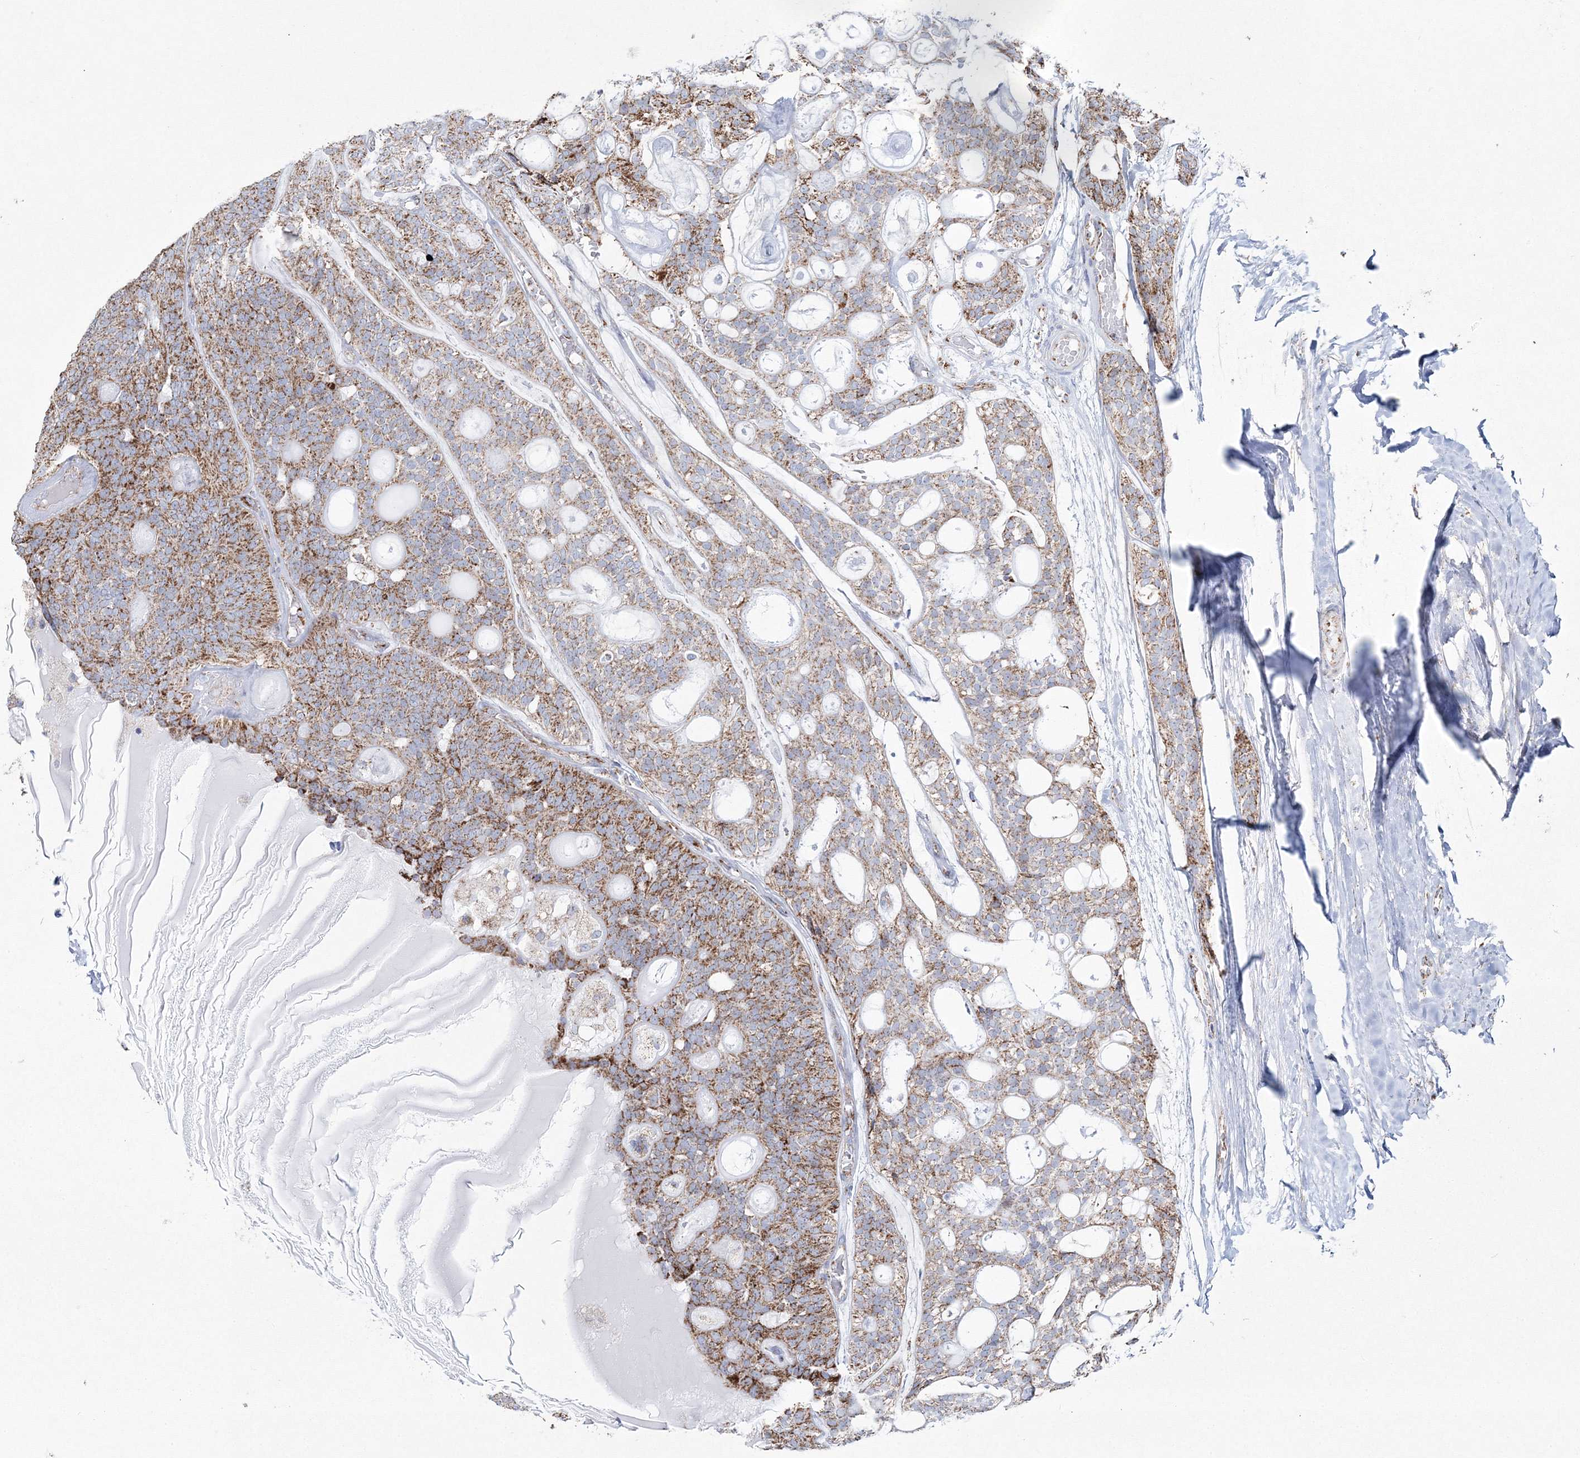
{"staining": {"intensity": "moderate", "quantity": ">75%", "location": "cytoplasmic/membranous"}, "tissue": "head and neck cancer", "cell_type": "Tumor cells", "image_type": "cancer", "snomed": [{"axis": "morphology", "description": "Adenocarcinoma, NOS"}, {"axis": "topography", "description": "Head-Neck"}], "caption": "IHC of head and neck adenocarcinoma shows medium levels of moderate cytoplasmic/membranous expression in about >75% of tumor cells.", "gene": "HIBCH", "patient": {"sex": "male", "age": 66}}